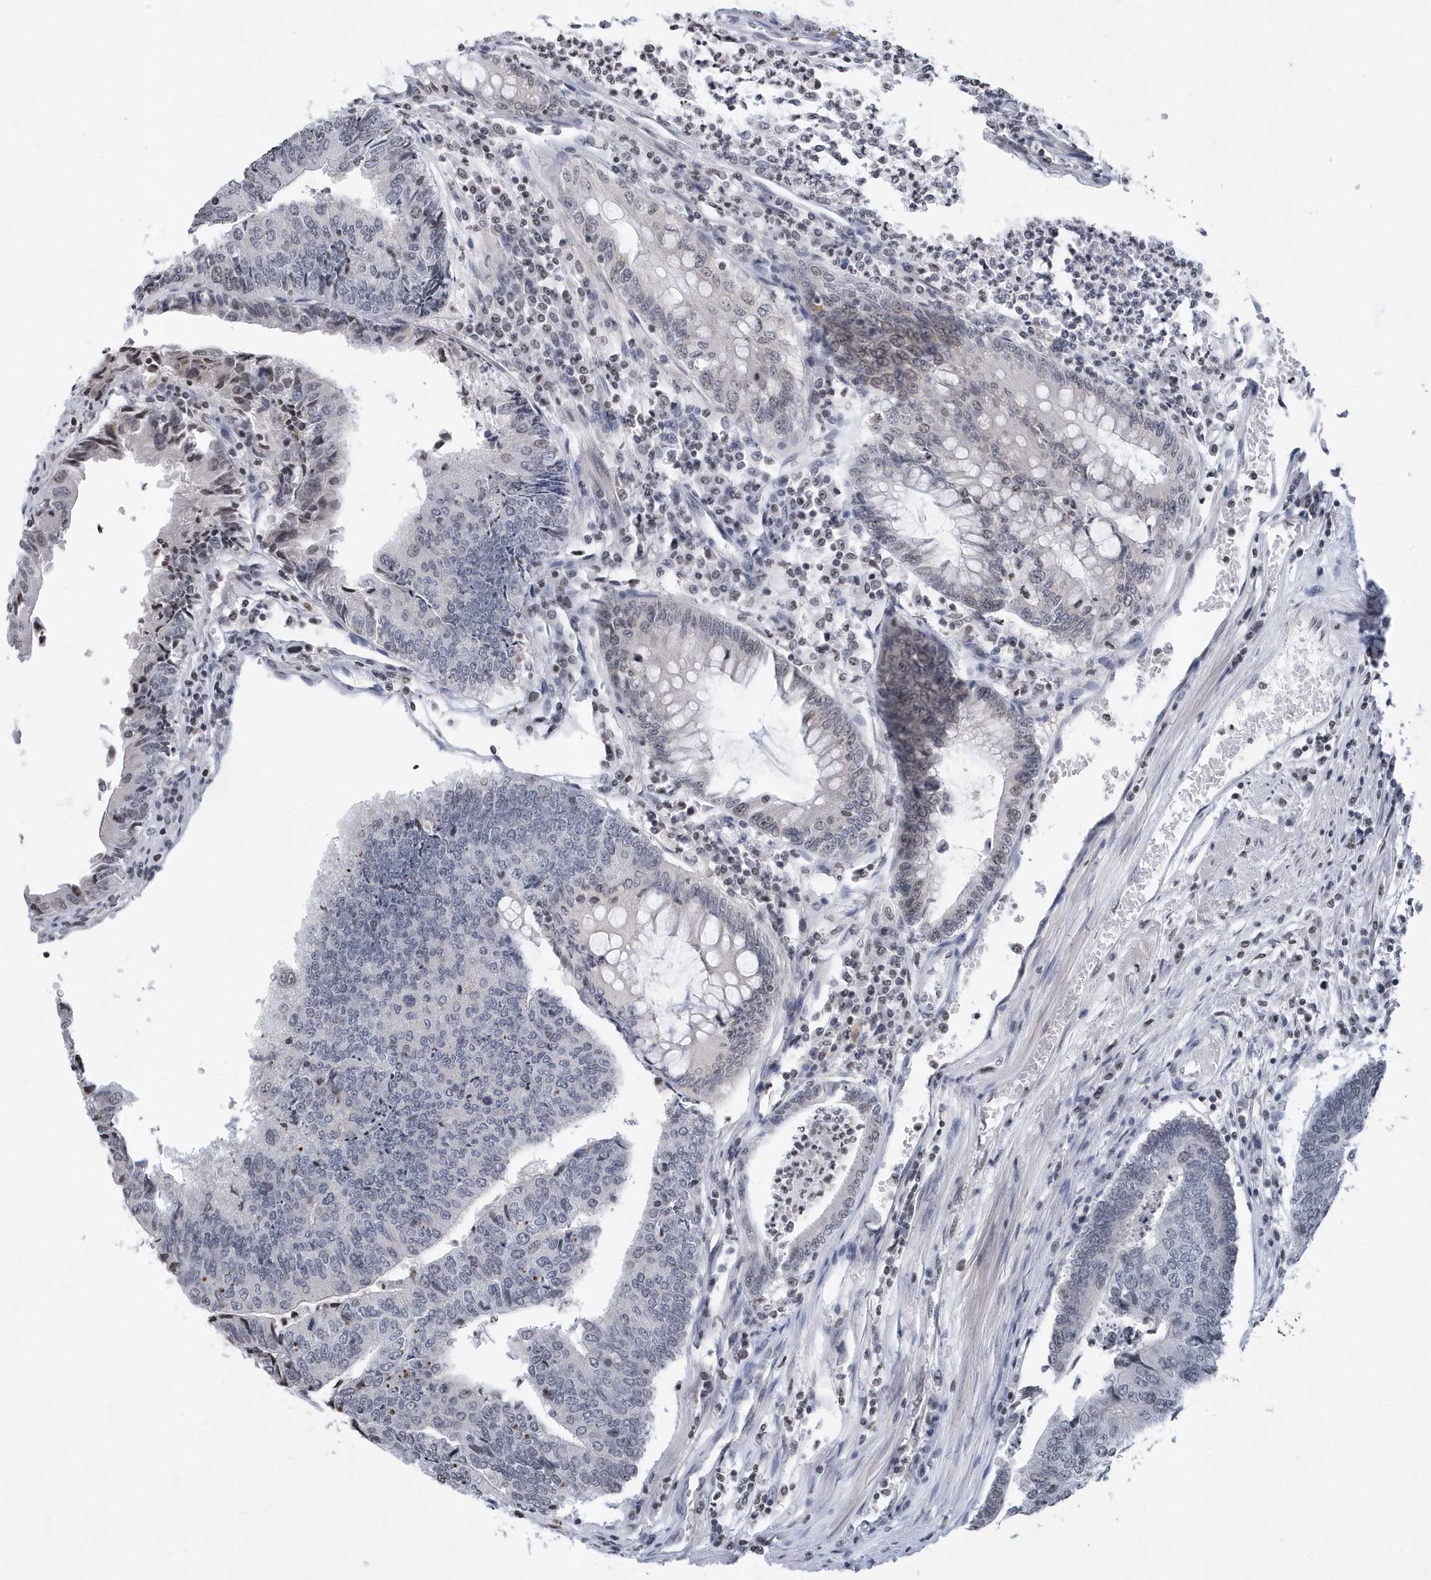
{"staining": {"intensity": "negative", "quantity": "none", "location": "none"}, "tissue": "colorectal cancer", "cell_type": "Tumor cells", "image_type": "cancer", "snomed": [{"axis": "morphology", "description": "Adenocarcinoma, NOS"}, {"axis": "topography", "description": "Colon"}], "caption": "High magnification brightfield microscopy of colorectal cancer (adenocarcinoma) stained with DAB (3,3'-diaminobenzidine) (brown) and counterstained with hematoxylin (blue): tumor cells show no significant expression.", "gene": "VWA5B2", "patient": {"sex": "female", "age": 67}}